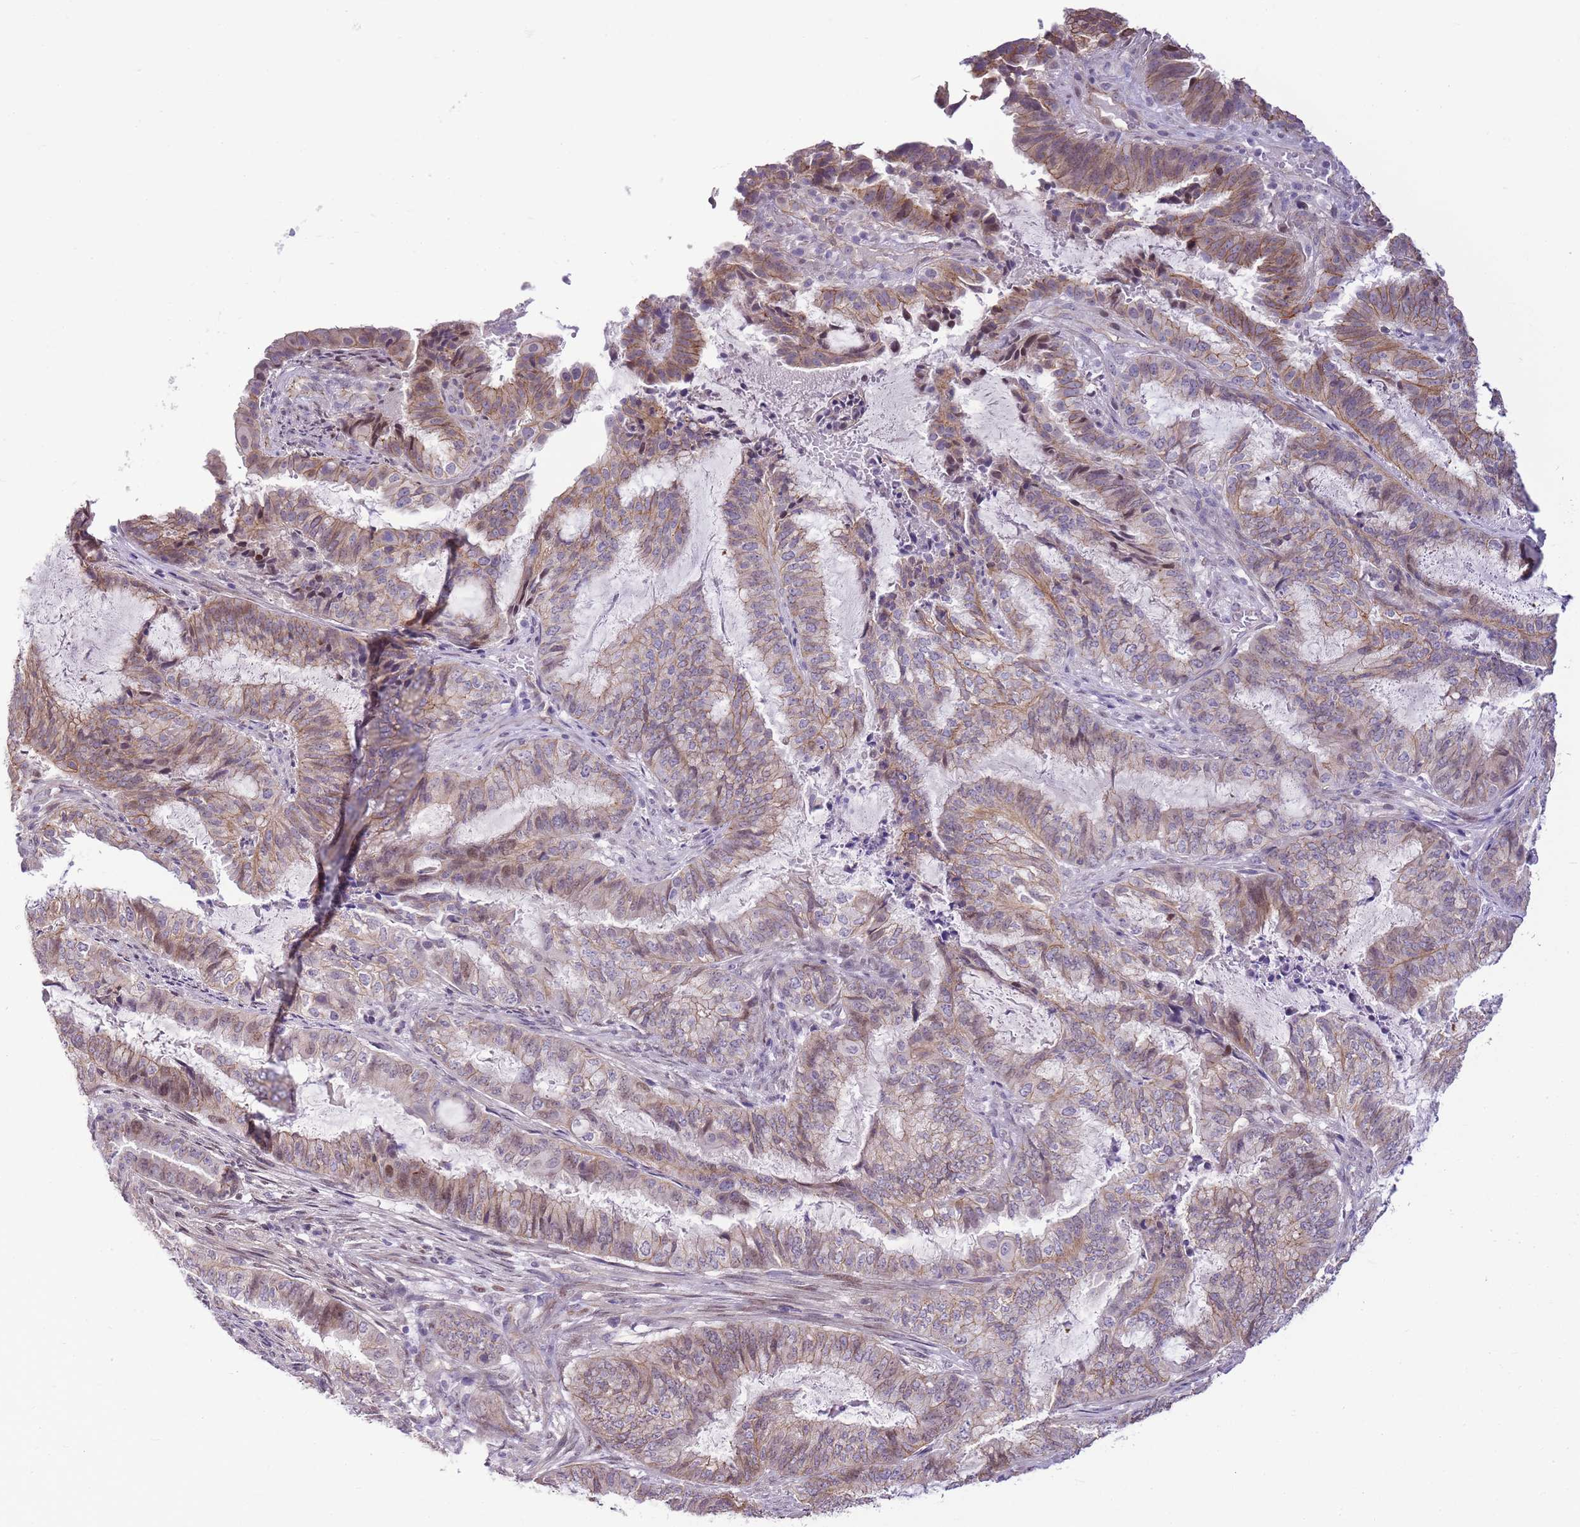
{"staining": {"intensity": "weak", "quantity": "25%-75%", "location": "cytoplasmic/membranous"}, "tissue": "endometrial cancer", "cell_type": "Tumor cells", "image_type": "cancer", "snomed": [{"axis": "morphology", "description": "Adenocarcinoma, NOS"}, {"axis": "topography", "description": "Endometrium"}], "caption": "This photomicrograph shows endometrial cancer (adenocarcinoma) stained with immunohistochemistry (IHC) to label a protein in brown. The cytoplasmic/membranous of tumor cells show weak positivity for the protein. Nuclei are counter-stained blue.", "gene": "CLBA1", "patient": {"sex": "female", "age": 51}}